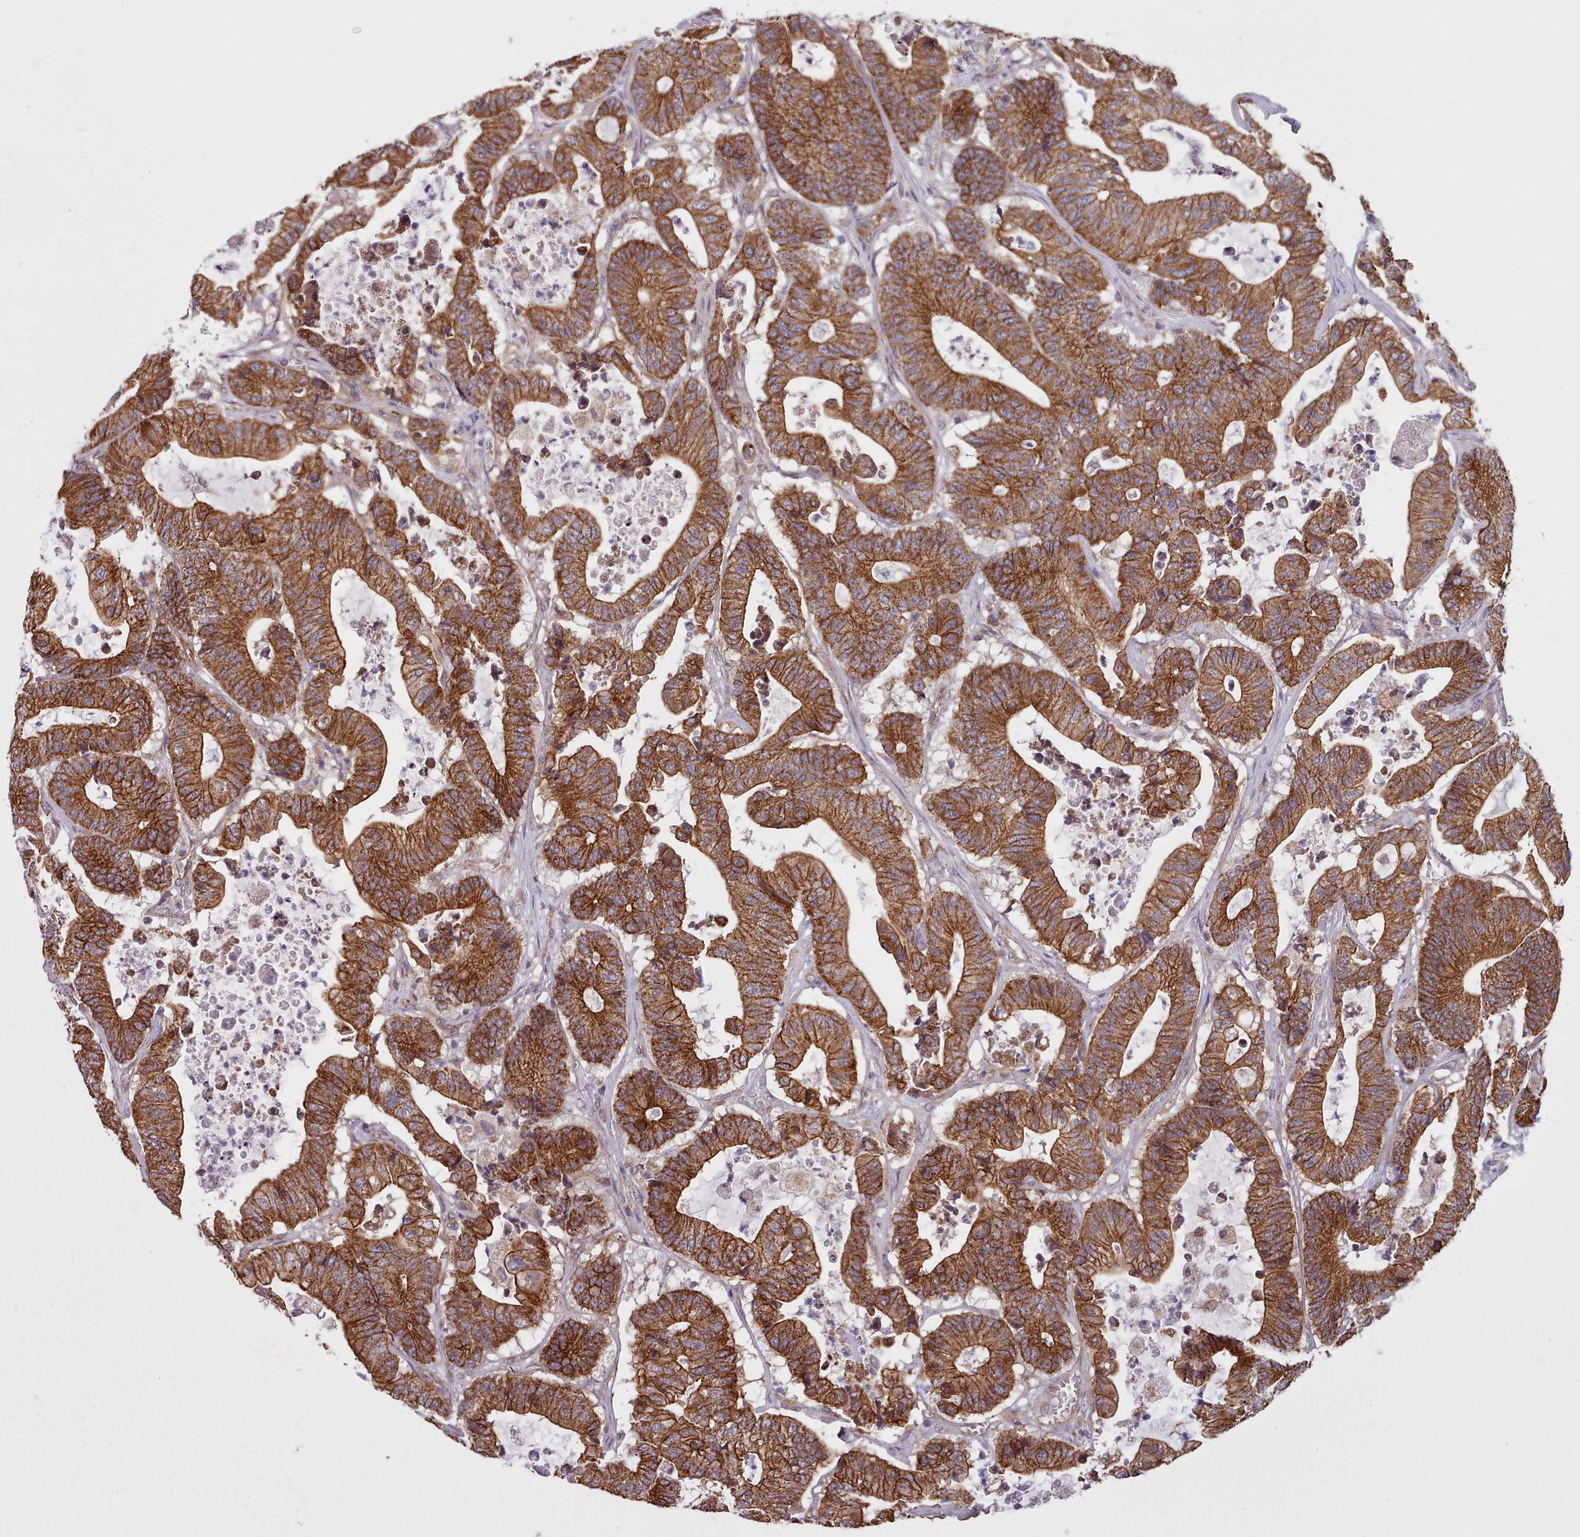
{"staining": {"intensity": "strong", "quantity": ">75%", "location": "cytoplasmic/membranous"}, "tissue": "colorectal cancer", "cell_type": "Tumor cells", "image_type": "cancer", "snomed": [{"axis": "morphology", "description": "Adenocarcinoma, NOS"}, {"axis": "topography", "description": "Colon"}], "caption": "Adenocarcinoma (colorectal) tissue exhibits strong cytoplasmic/membranous staining in about >75% of tumor cells", "gene": "MRPL46", "patient": {"sex": "female", "age": 84}}